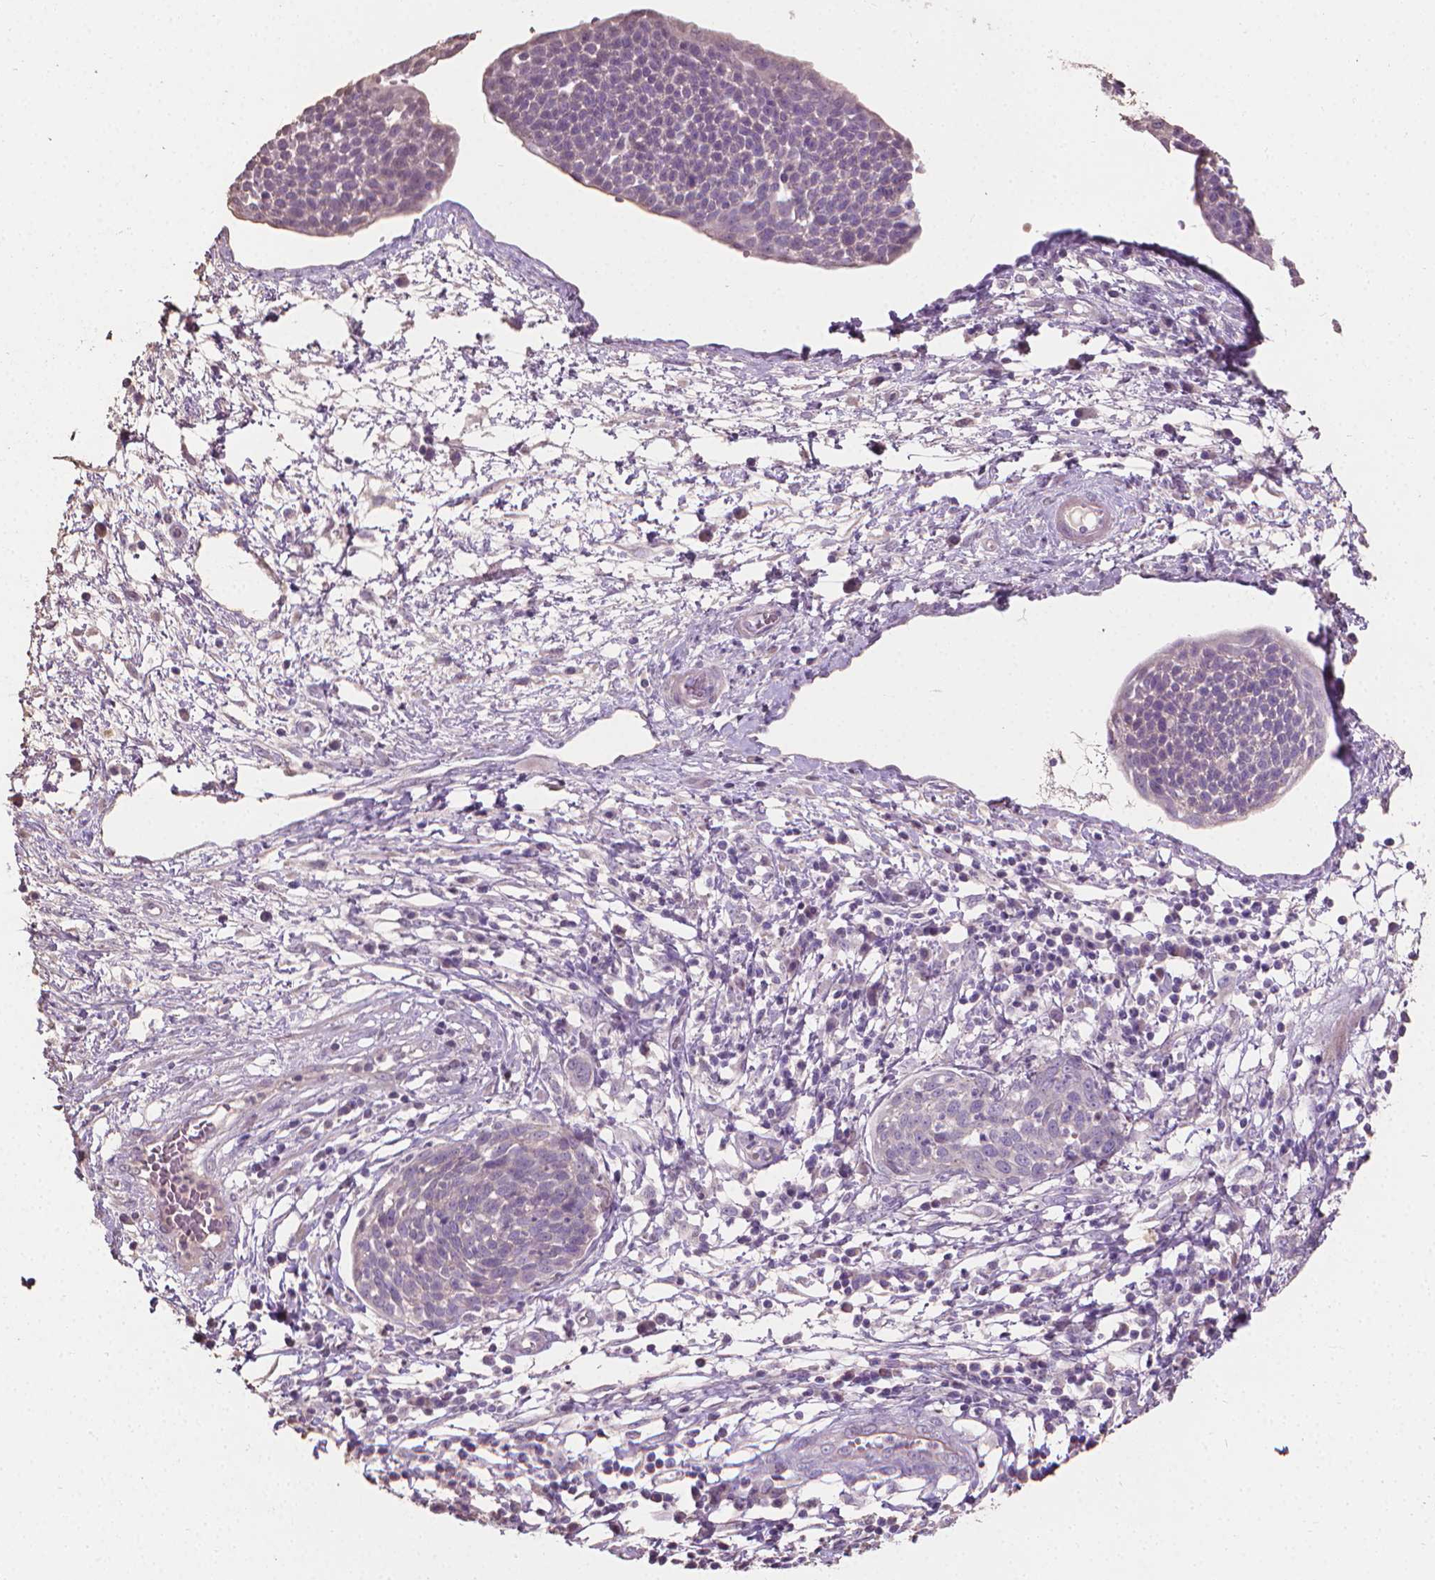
{"staining": {"intensity": "negative", "quantity": "none", "location": "none"}, "tissue": "cervical cancer", "cell_type": "Tumor cells", "image_type": "cancer", "snomed": [{"axis": "morphology", "description": "Squamous cell carcinoma, NOS"}, {"axis": "topography", "description": "Cervix"}], "caption": "Immunohistochemistry photomicrograph of neoplastic tissue: cervical cancer stained with DAB reveals no significant protein expression in tumor cells.", "gene": "CABCOCO1", "patient": {"sex": "female", "age": 34}}